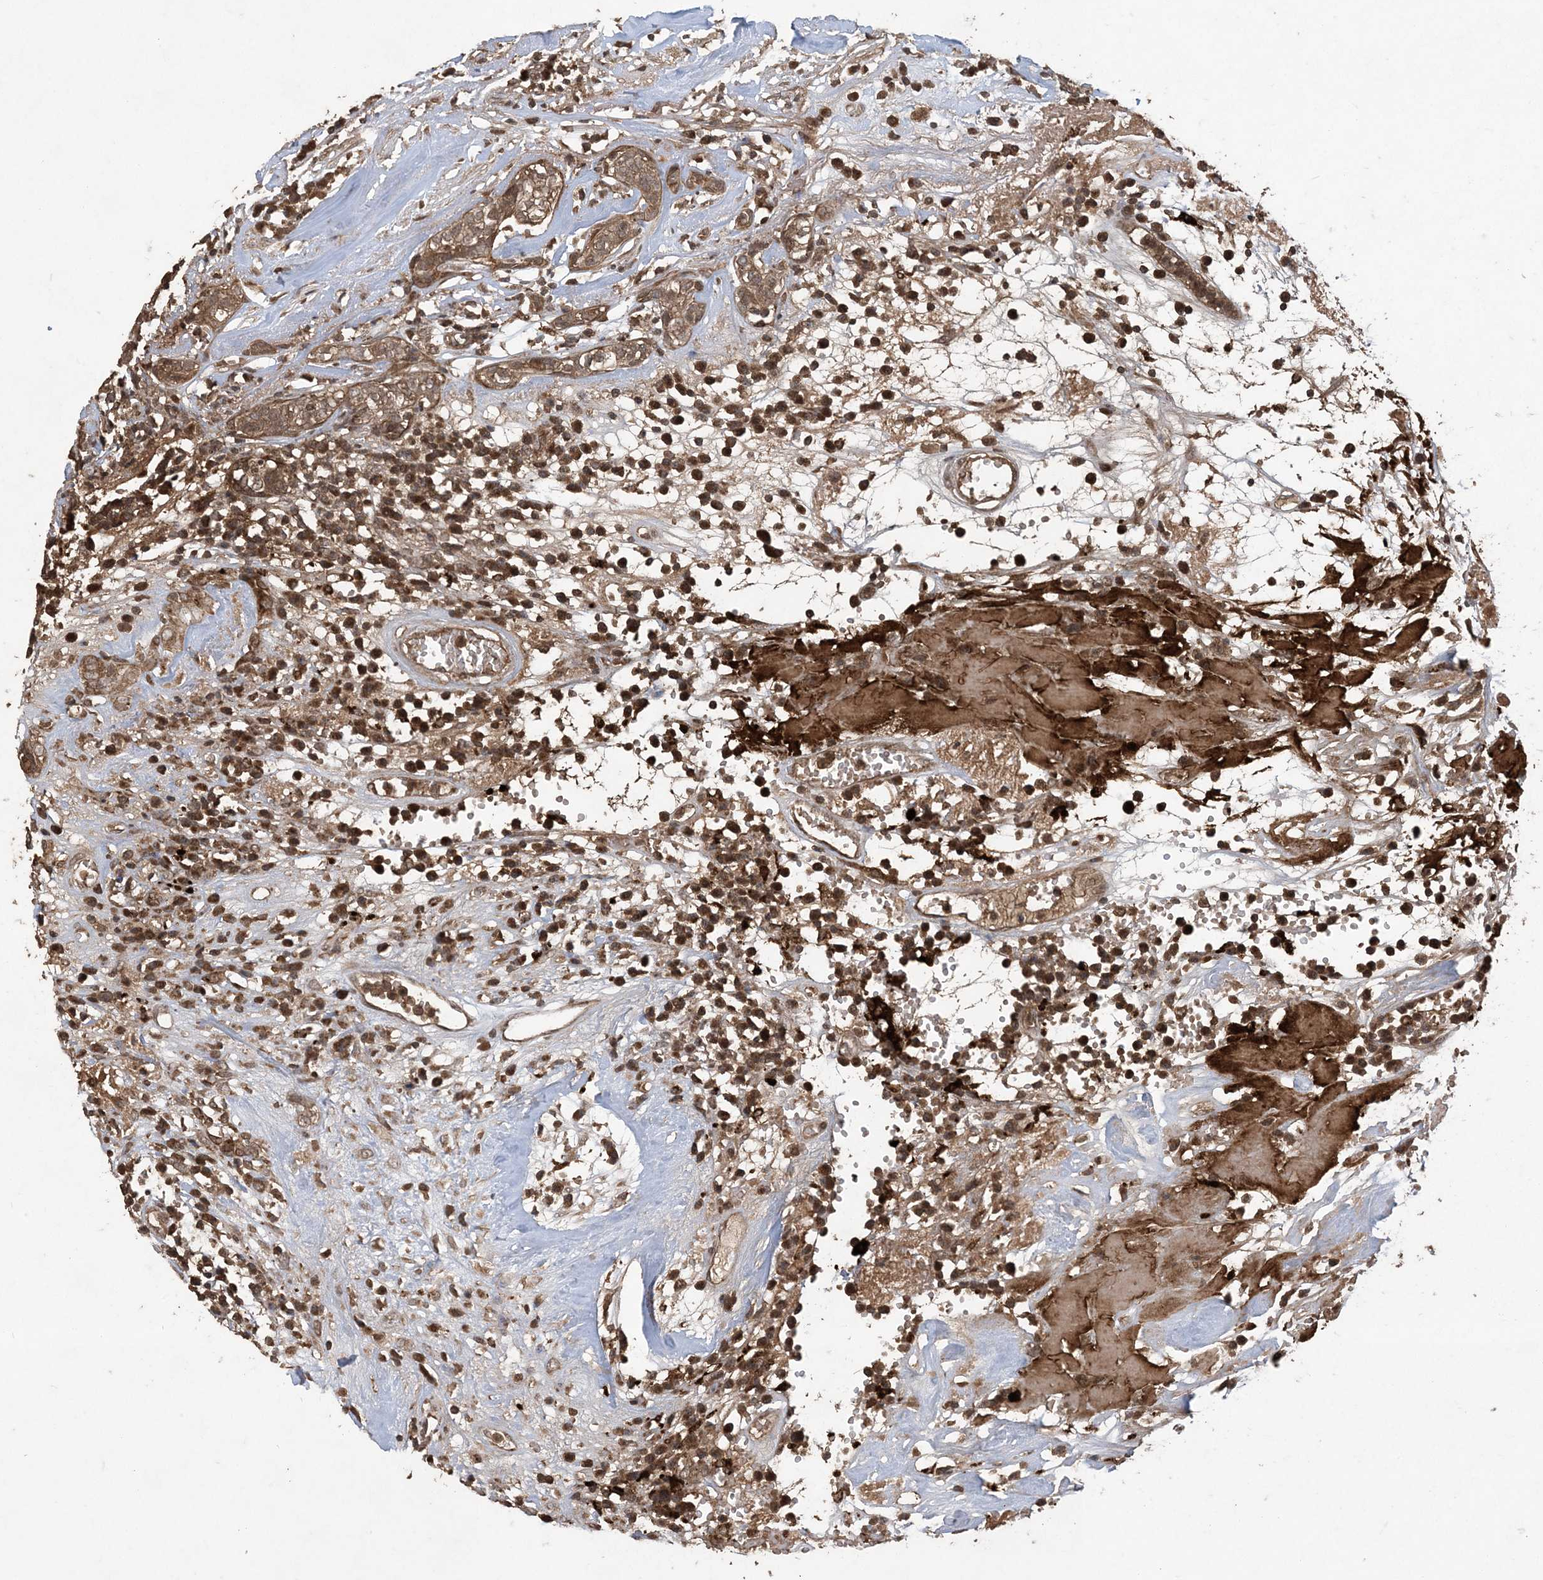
{"staining": {"intensity": "moderate", "quantity": ">75%", "location": "cytoplasmic/membranous"}, "tissue": "head and neck cancer", "cell_type": "Tumor cells", "image_type": "cancer", "snomed": [{"axis": "morphology", "description": "Adenocarcinoma, NOS"}, {"axis": "topography", "description": "Salivary gland"}, {"axis": "topography", "description": "Head-Neck"}], "caption": "This histopathology image demonstrates head and neck cancer (adenocarcinoma) stained with IHC to label a protein in brown. The cytoplasmic/membranous of tumor cells show moderate positivity for the protein. Nuclei are counter-stained blue.", "gene": "EFCAB8", "patient": {"sex": "female", "age": 65}}